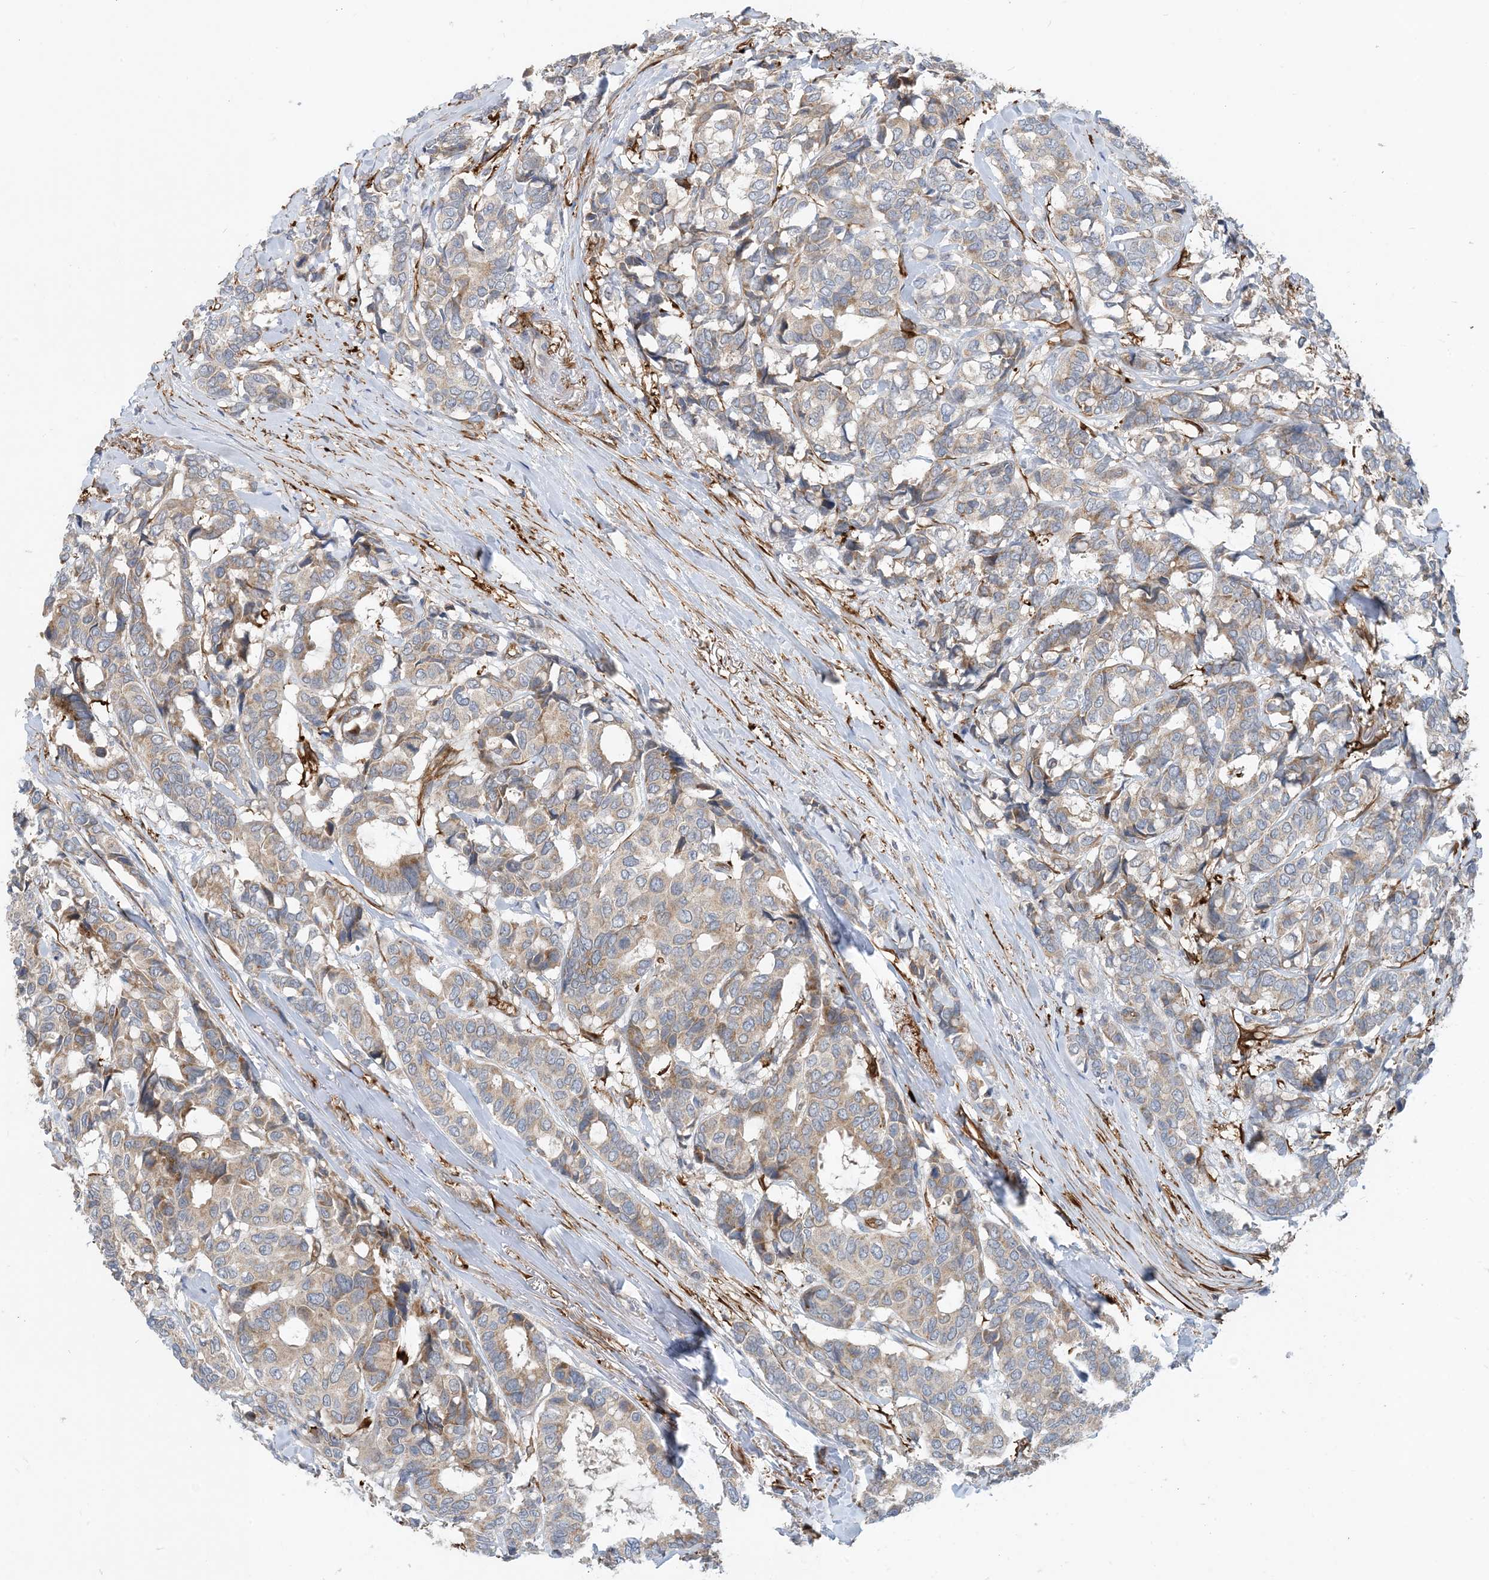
{"staining": {"intensity": "weak", "quantity": ">75%", "location": "cytoplasmic/membranous"}, "tissue": "breast cancer", "cell_type": "Tumor cells", "image_type": "cancer", "snomed": [{"axis": "morphology", "description": "Duct carcinoma"}, {"axis": "topography", "description": "Breast"}], "caption": "An immunohistochemistry (IHC) photomicrograph of tumor tissue is shown. Protein staining in brown labels weak cytoplasmic/membranous positivity in breast cancer (infiltrating ductal carcinoma) within tumor cells. (Stains: DAB in brown, nuclei in blue, Microscopy: brightfield microscopy at high magnification).", "gene": "EIF2A", "patient": {"sex": "female", "age": 87}}